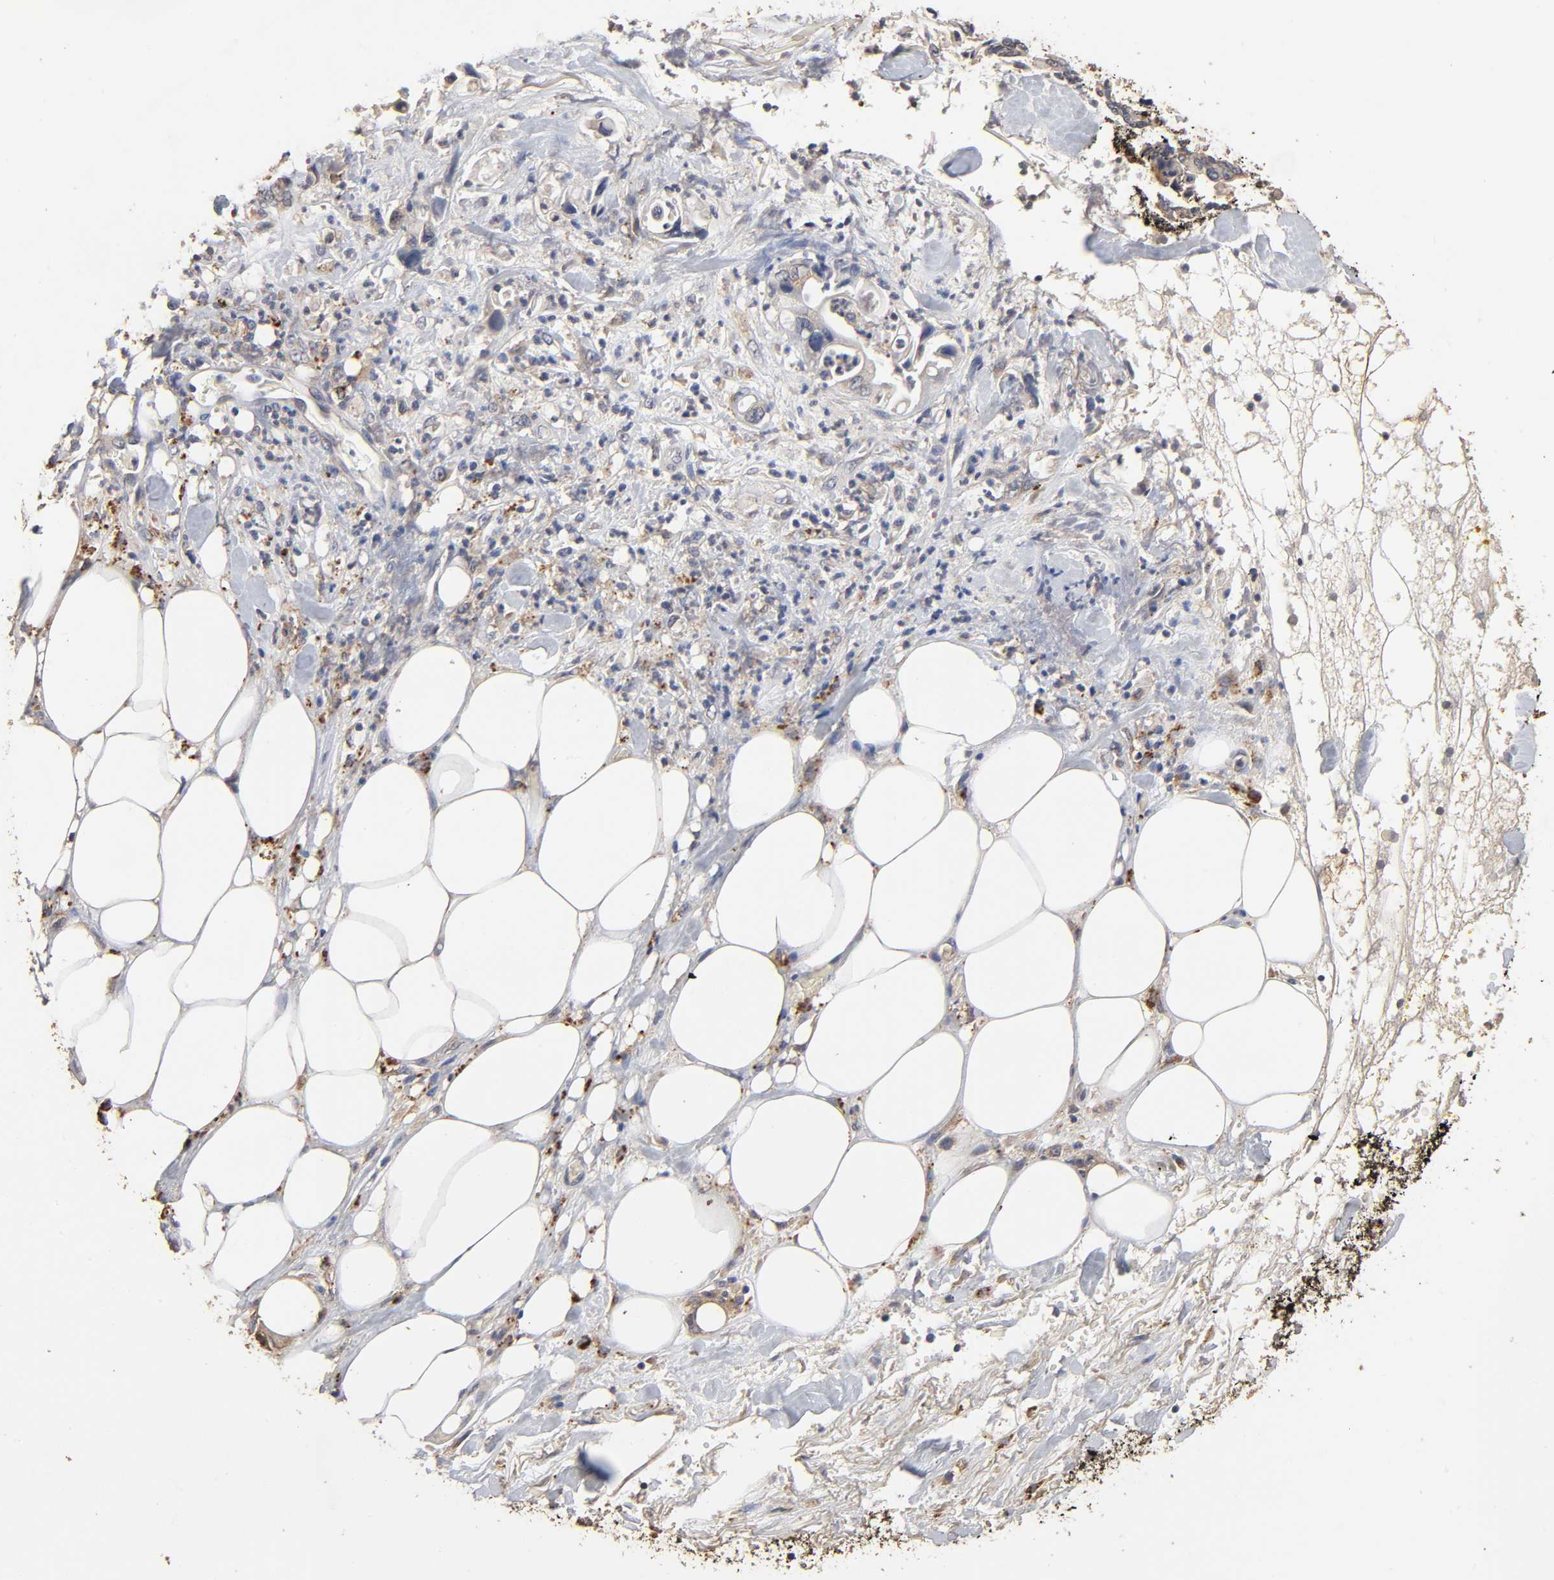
{"staining": {"intensity": "weak", "quantity": "25%-75%", "location": "cytoplasmic/membranous"}, "tissue": "pancreatic cancer", "cell_type": "Tumor cells", "image_type": "cancer", "snomed": [{"axis": "morphology", "description": "Adenocarcinoma, NOS"}, {"axis": "topography", "description": "Pancreas"}], "caption": "Weak cytoplasmic/membranous protein positivity is seen in approximately 25%-75% of tumor cells in pancreatic cancer (adenocarcinoma).", "gene": "EIF4G2", "patient": {"sex": "male", "age": 70}}